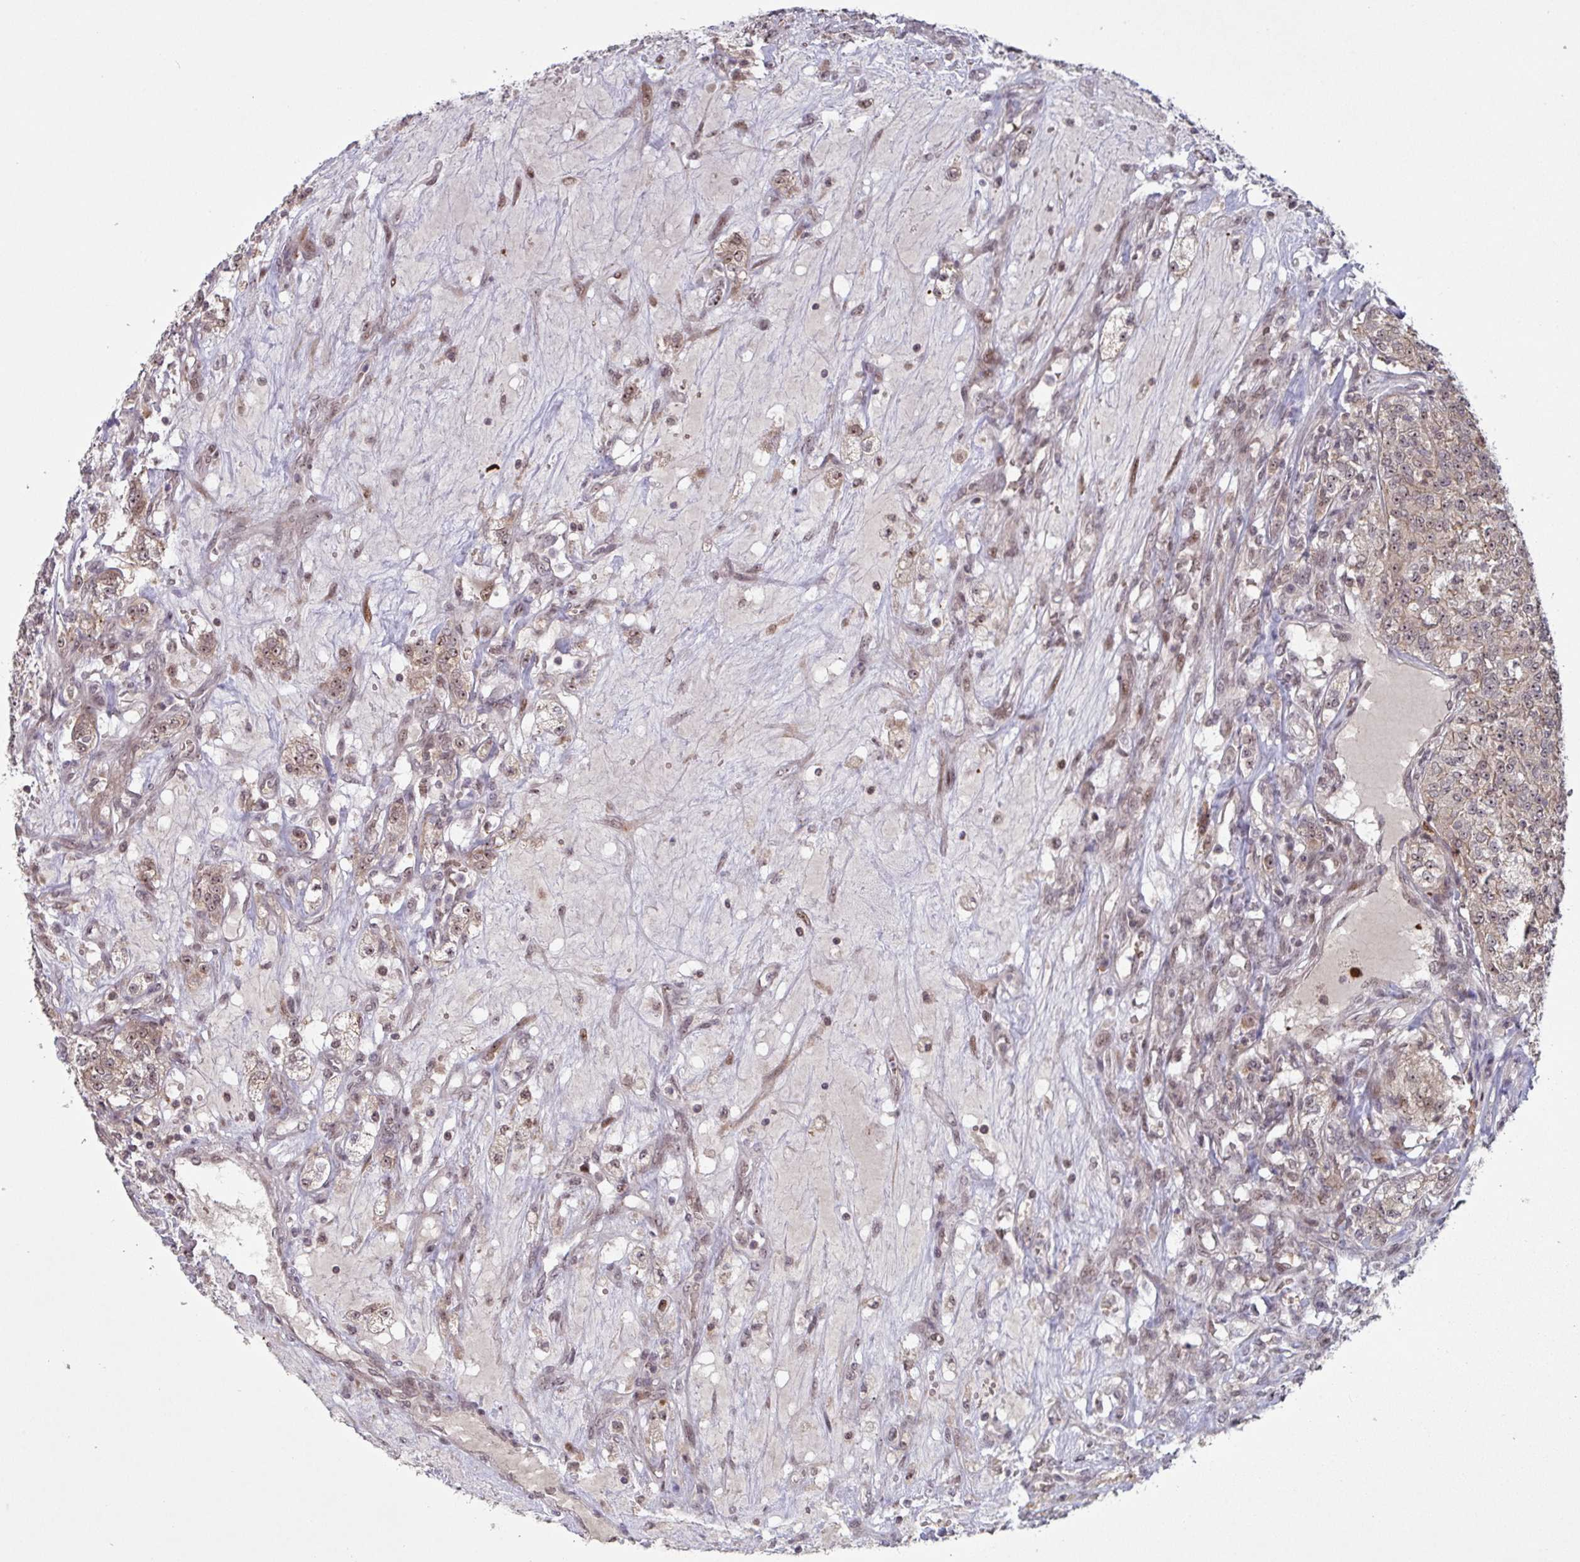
{"staining": {"intensity": "weak", "quantity": "25%-75%", "location": "cytoplasmic/membranous,nuclear"}, "tissue": "renal cancer", "cell_type": "Tumor cells", "image_type": "cancer", "snomed": [{"axis": "morphology", "description": "Adenocarcinoma, NOS"}, {"axis": "topography", "description": "Kidney"}], "caption": "Tumor cells reveal low levels of weak cytoplasmic/membranous and nuclear staining in about 25%-75% of cells in human renal cancer.", "gene": "NLRP13", "patient": {"sex": "female", "age": 63}}